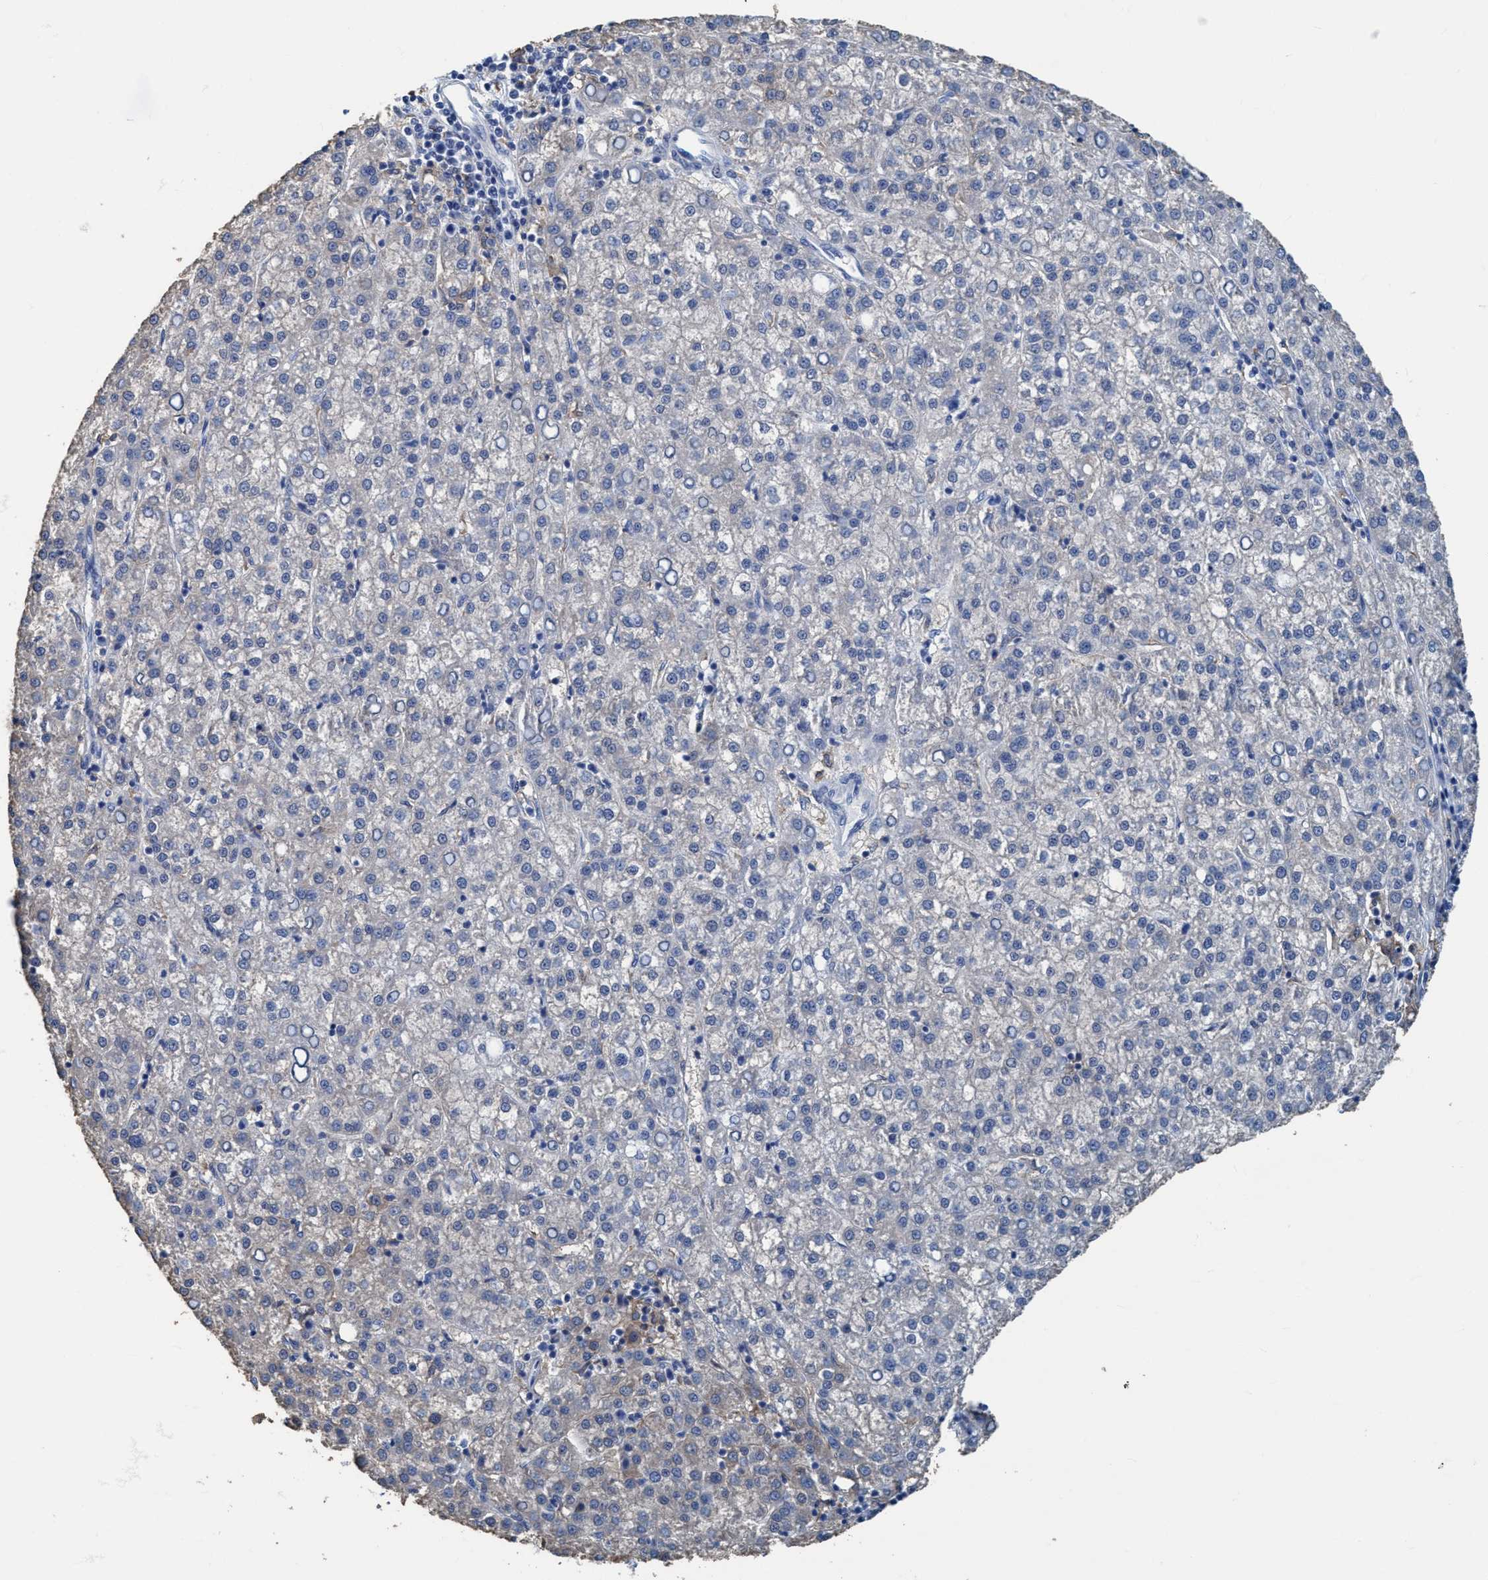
{"staining": {"intensity": "negative", "quantity": "none", "location": "none"}, "tissue": "liver cancer", "cell_type": "Tumor cells", "image_type": "cancer", "snomed": [{"axis": "morphology", "description": "Carcinoma, Hepatocellular, NOS"}, {"axis": "topography", "description": "Liver"}], "caption": "Tumor cells show no significant protein staining in liver cancer (hepatocellular carcinoma).", "gene": "DNAI1", "patient": {"sex": "female", "age": 58}}